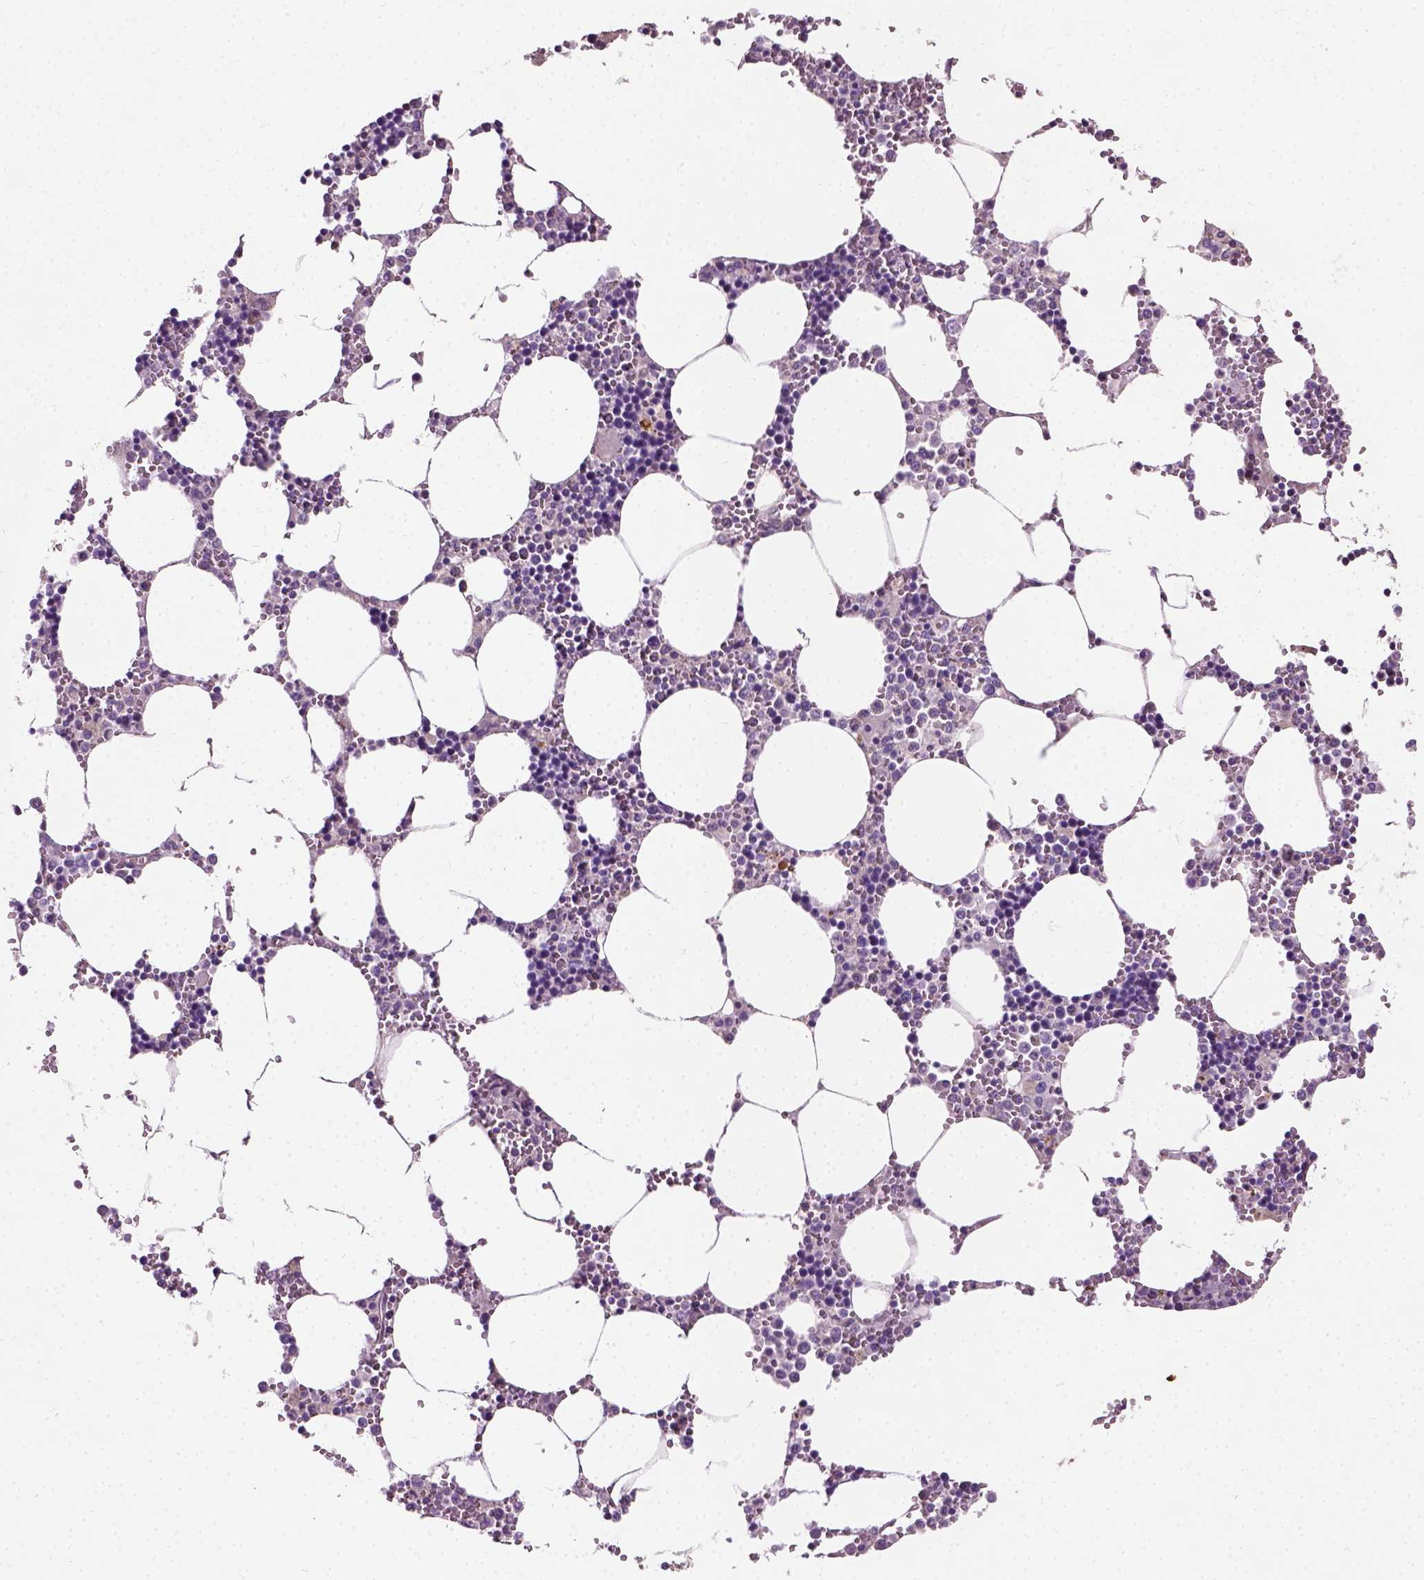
{"staining": {"intensity": "moderate", "quantity": "<25%", "location": "cytoplasmic/membranous"}, "tissue": "bone marrow", "cell_type": "Hematopoietic cells", "image_type": "normal", "snomed": [{"axis": "morphology", "description": "Normal tissue, NOS"}, {"axis": "topography", "description": "Bone marrow"}], "caption": "The image reveals immunohistochemical staining of normal bone marrow. There is moderate cytoplasmic/membranous expression is identified in approximately <25% of hematopoietic cells.", "gene": "PKP3", "patient": {"sex": "male", "age": 54}}